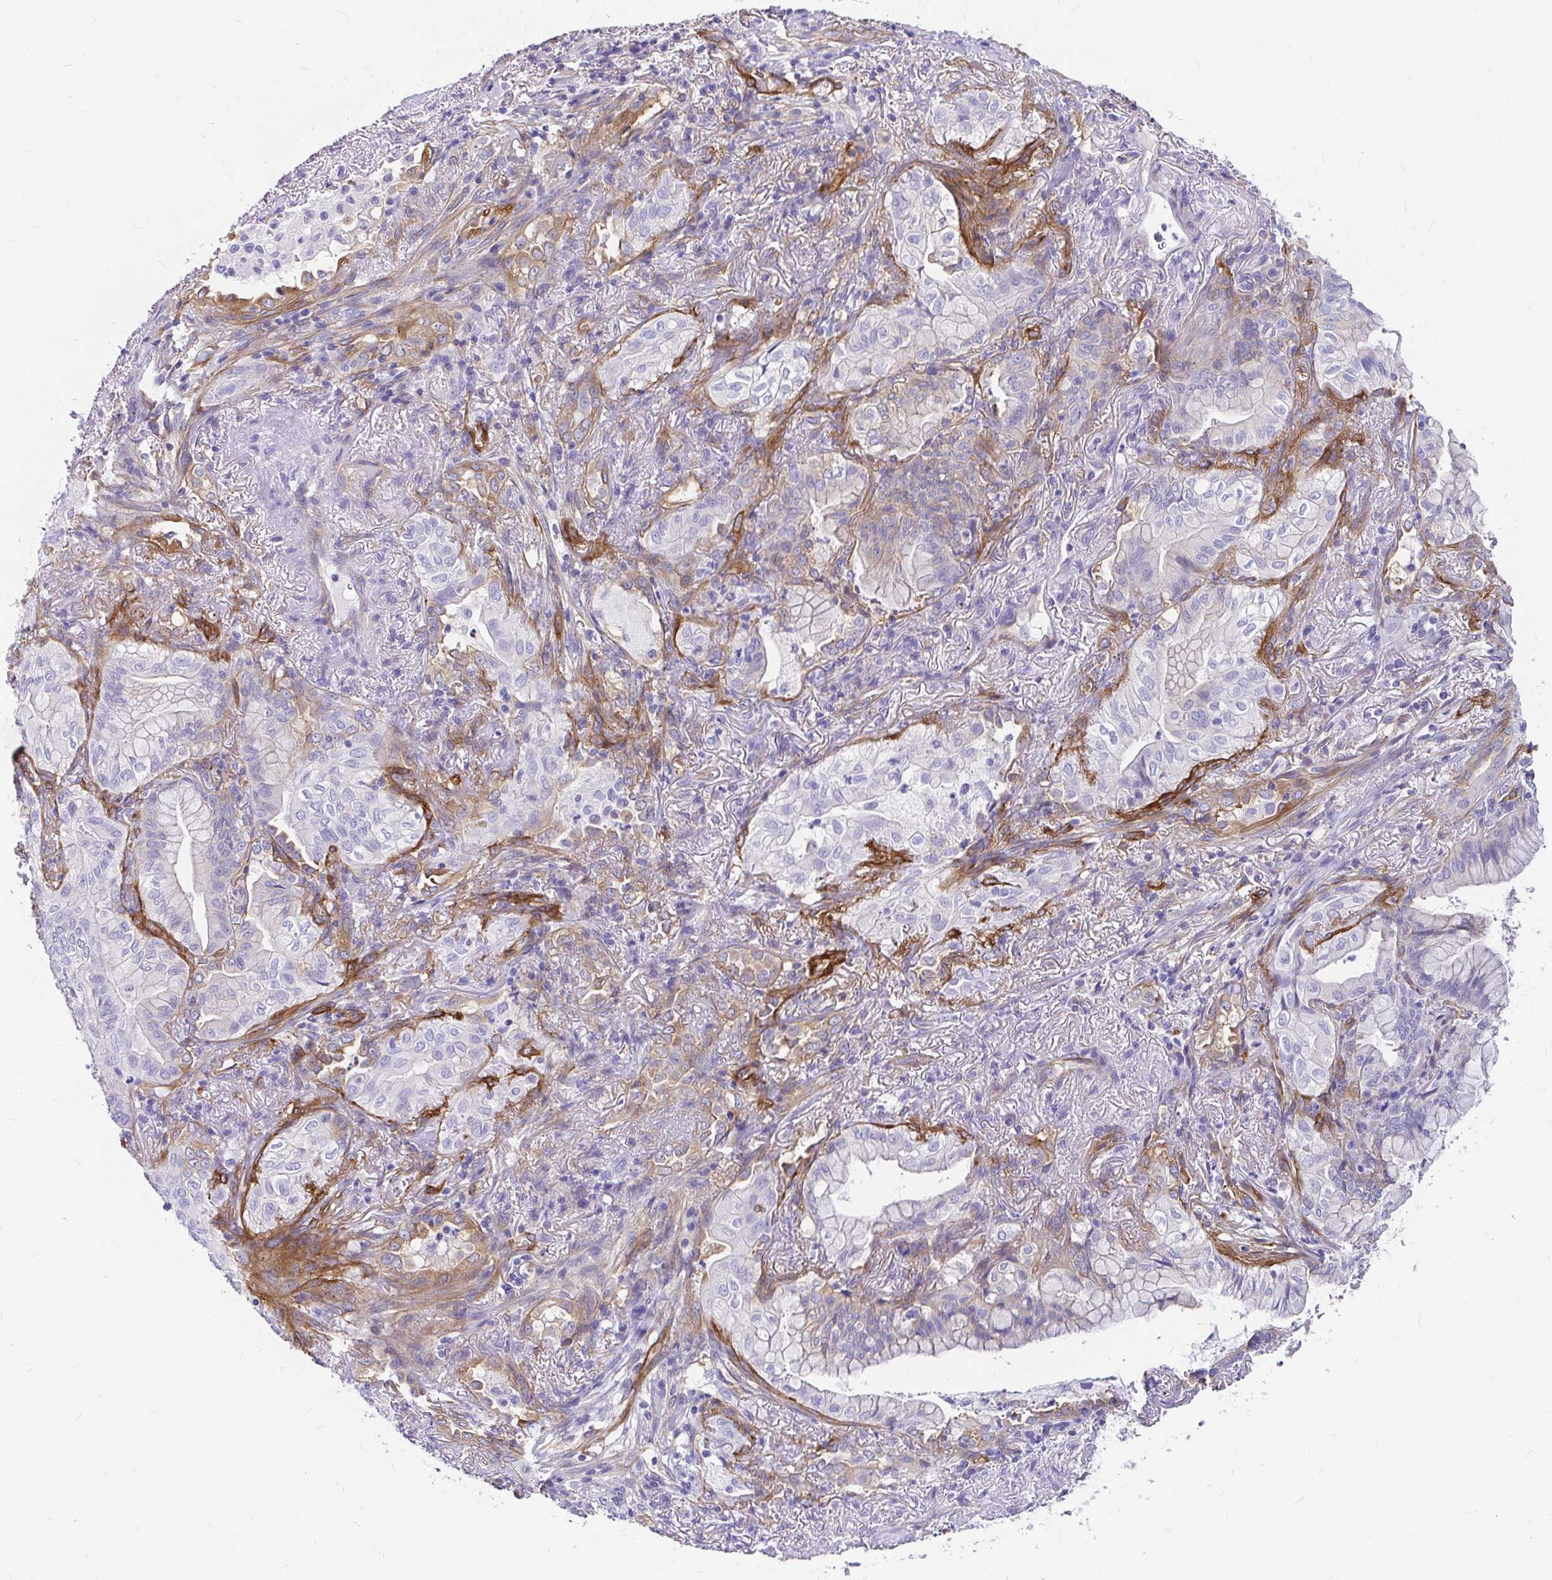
{"staining": {"intensity": "negative", "quantity": "none", "location": "none"}, "tissue": "lung cancer", "cell_type": "Tumor cells", "image_type": "cancer", "snomed": [{"axis": "morphology", "description": "Adenocarcinoma, NOS"}, {"axis": "topography", "description": "Lung"}], "caption": "The image exhibits no staining of tumor cells in lung cancer.", "gene": "MYO1B", "patient": {"sex": "male", "age": 77}}